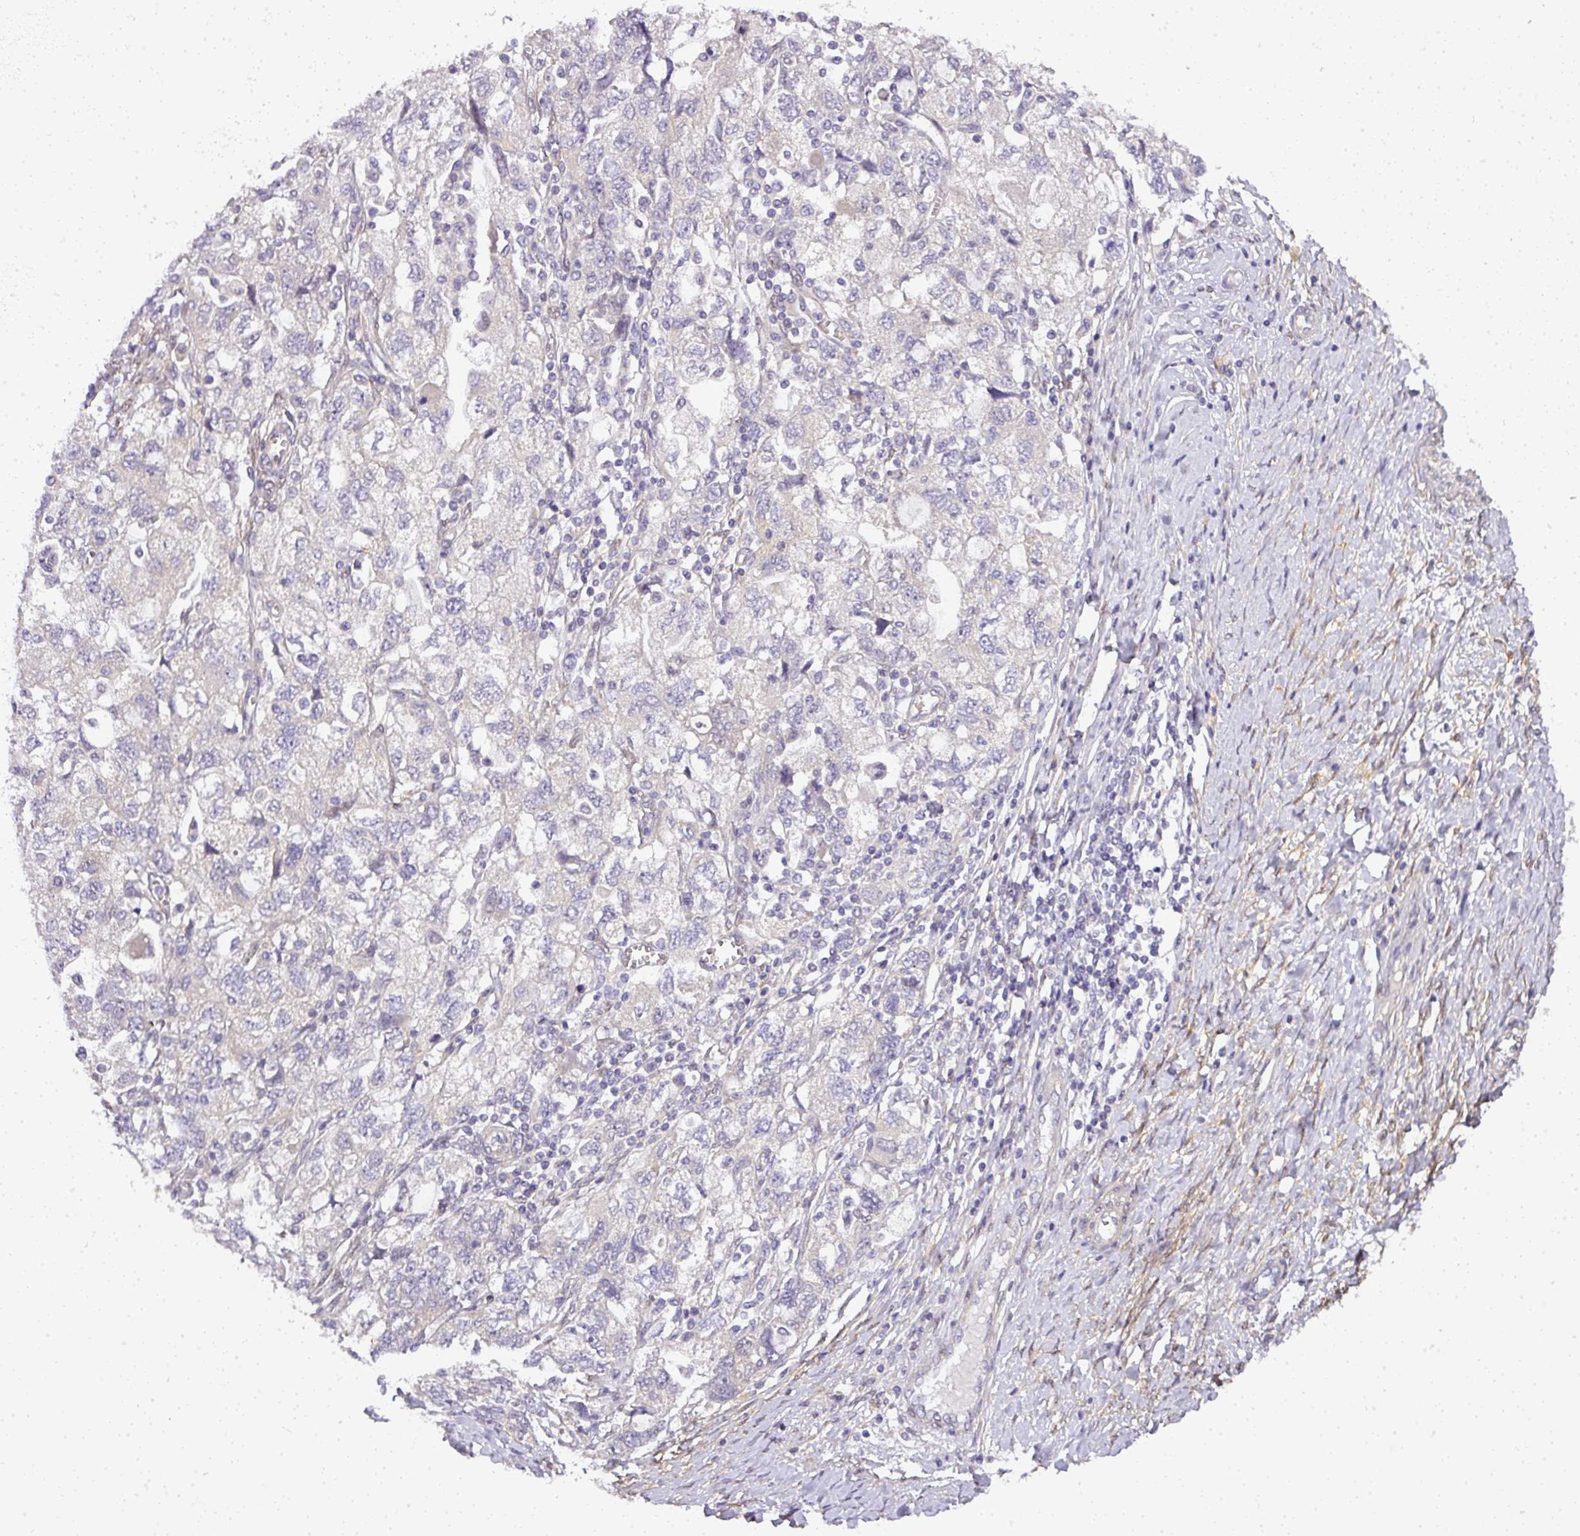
{"staining": {"intensity": "negative", "quantity": "none", "location": "none"}, "tissue": "ovarian cancer", "cell_type": "Tumor cells", "image_type": "cancer", "snomed": [{"axis": "morphology", "description": "Carcinoma, NOS"}, {"axis": "morphology", "description": "Cystadenocarcinoma, serous, NOS"}, {"axis": "topography", "description": "Ovary"}], "caption": "Immunohistochemical staining of human ovarian cancer (carcinoma) reveals no significant staining in tumor cells. Brightfield microscopy of immunohistochemistry (IHC) stained with DAB (brown) and hematoxylin (blue), captured at high magnification.", "gene": "ADH5", "patient": {"sex": "female", "age": 69}}